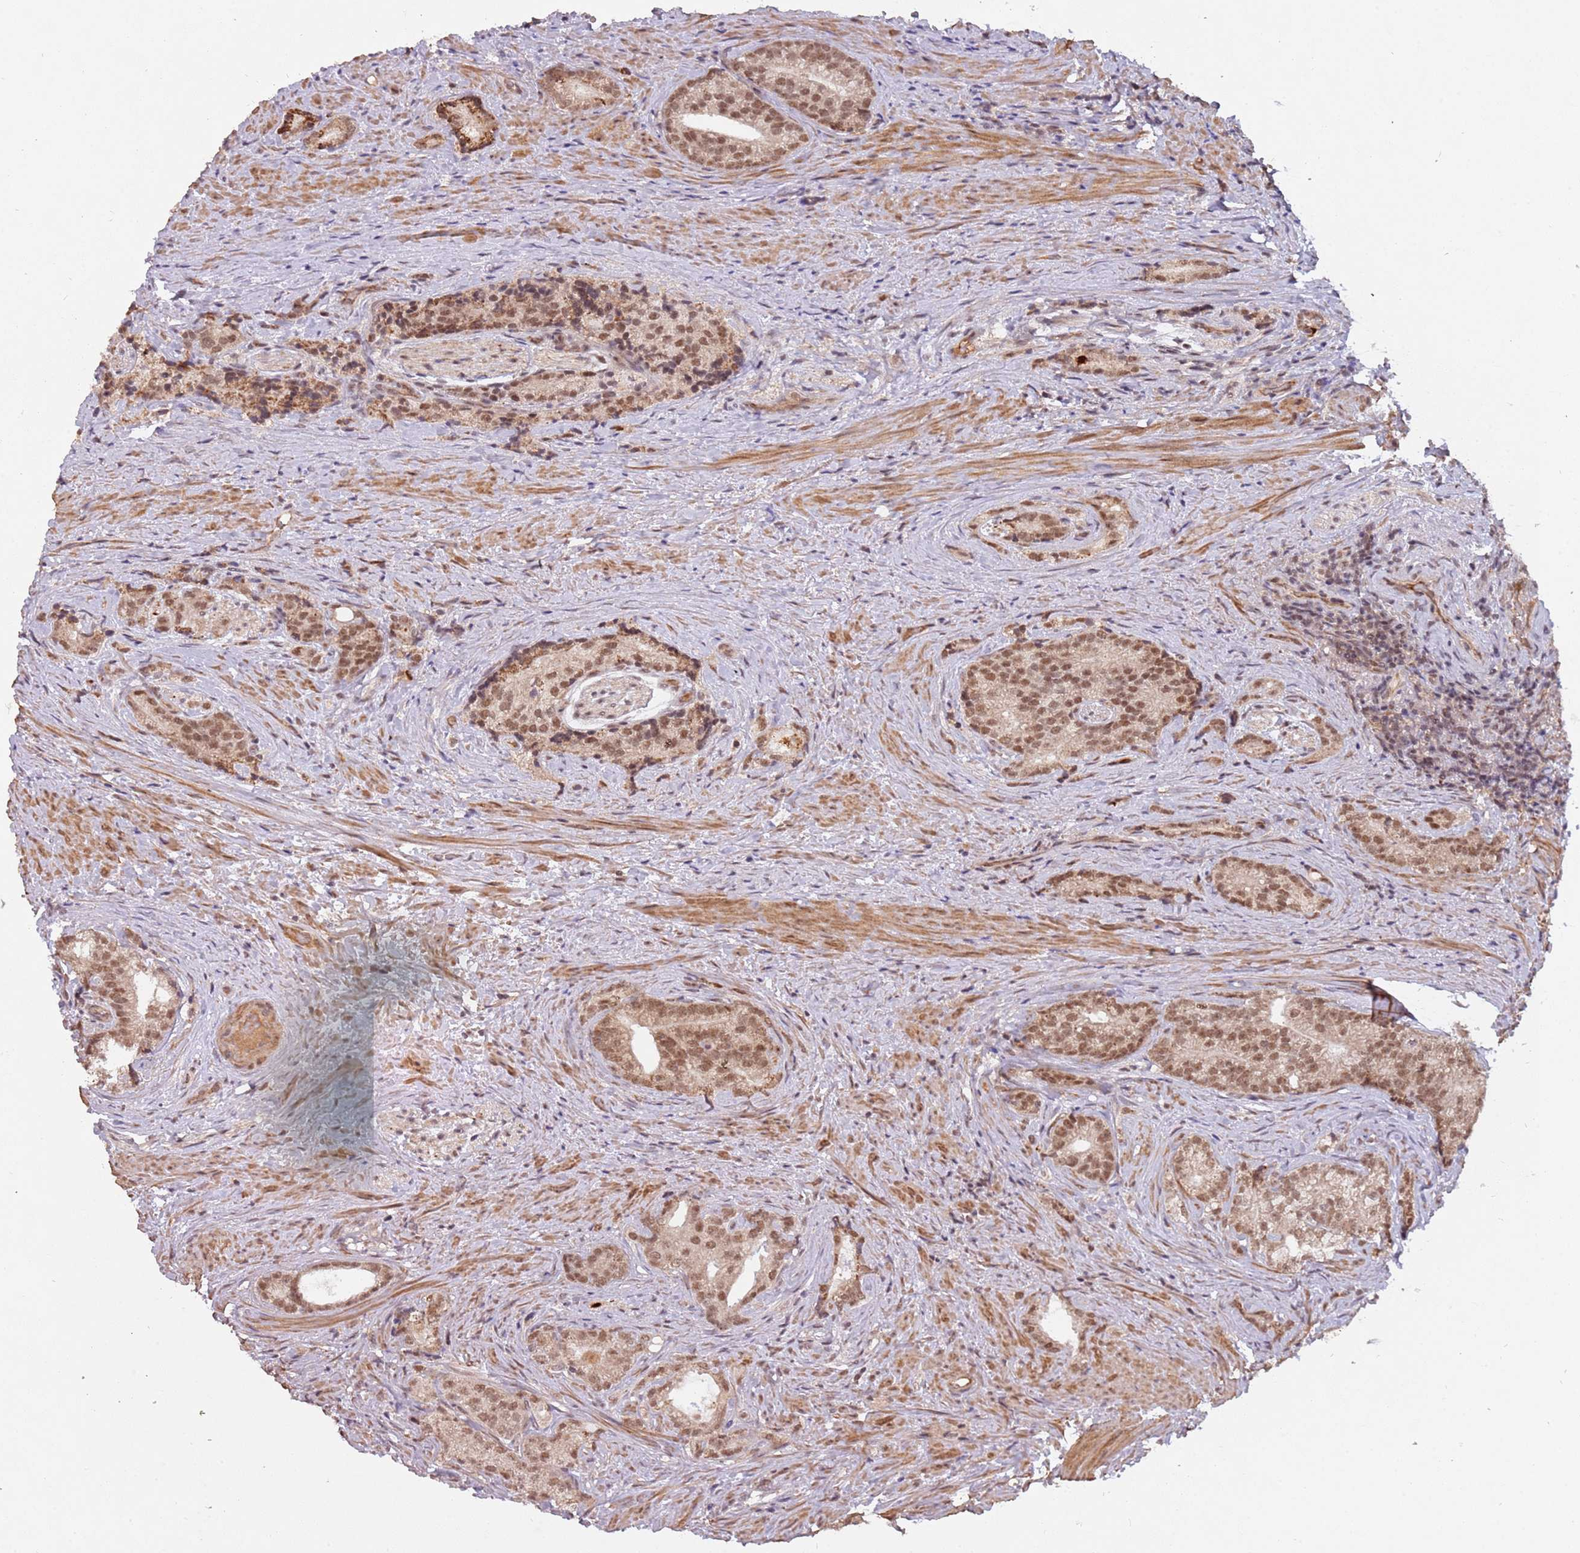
{"staining": {"intensity": "moderate", "quantity": ">75%", "location": "nuclear"}, "tissue": "prostate cancer", "cell_type": "Tumor cells", "image_type": "cancer", "snomed": [{"axis": "morphology", "description": "Adenocarcinoma, Low grade"}, {"axis": "topography", "description": "Prostate"}], "caption": "Prostate cancer (adenocarcinoma (low-grade)) was stained to show a protein in brown. There is medium levels of moderate nuclear expression in approximately >75% of tumor cells. The staining is performed using DAB brown chromogen to label protein expression. The nuclei are counter-stained blue using hematoxylin.", "gene": "SUDS3", "patient": {"sex": "male", "age": 71}}